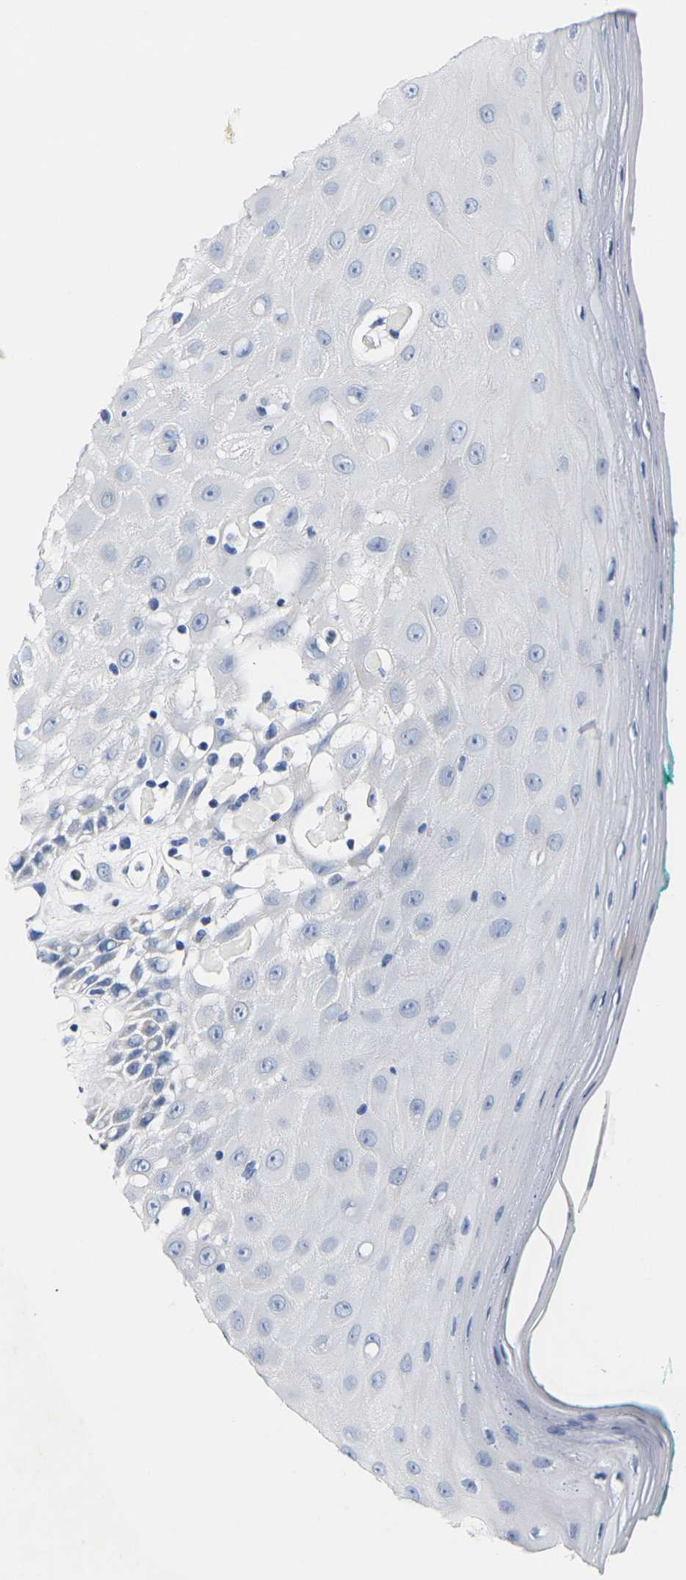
{"staining": {"intensity": "negative", "quantity": "none", "location": "none"}, "tissue": "oral mucosa", "cell_type": "Squamous epithelial cells", "image_type": "normal", "snomed": [{"axis": "morphology", "description": "Normal tissue, NOS"}, {"axis": "morphology", "description": "Squamous cell carcinoma, NOS"}, {"axis": "topography", "description": "Skeletal muscle"}, {"axis": "topography", "description": "Oral tissue"}, {"axis": "topography", "description": "Head-Neck"}], "caption": "DAB immunohistochemical staining of normal human oral mucosa shows no significant expression in squamous epithelial cells.", "gene": "NOCT", "patient": {"sex": "female", "age": 84}}